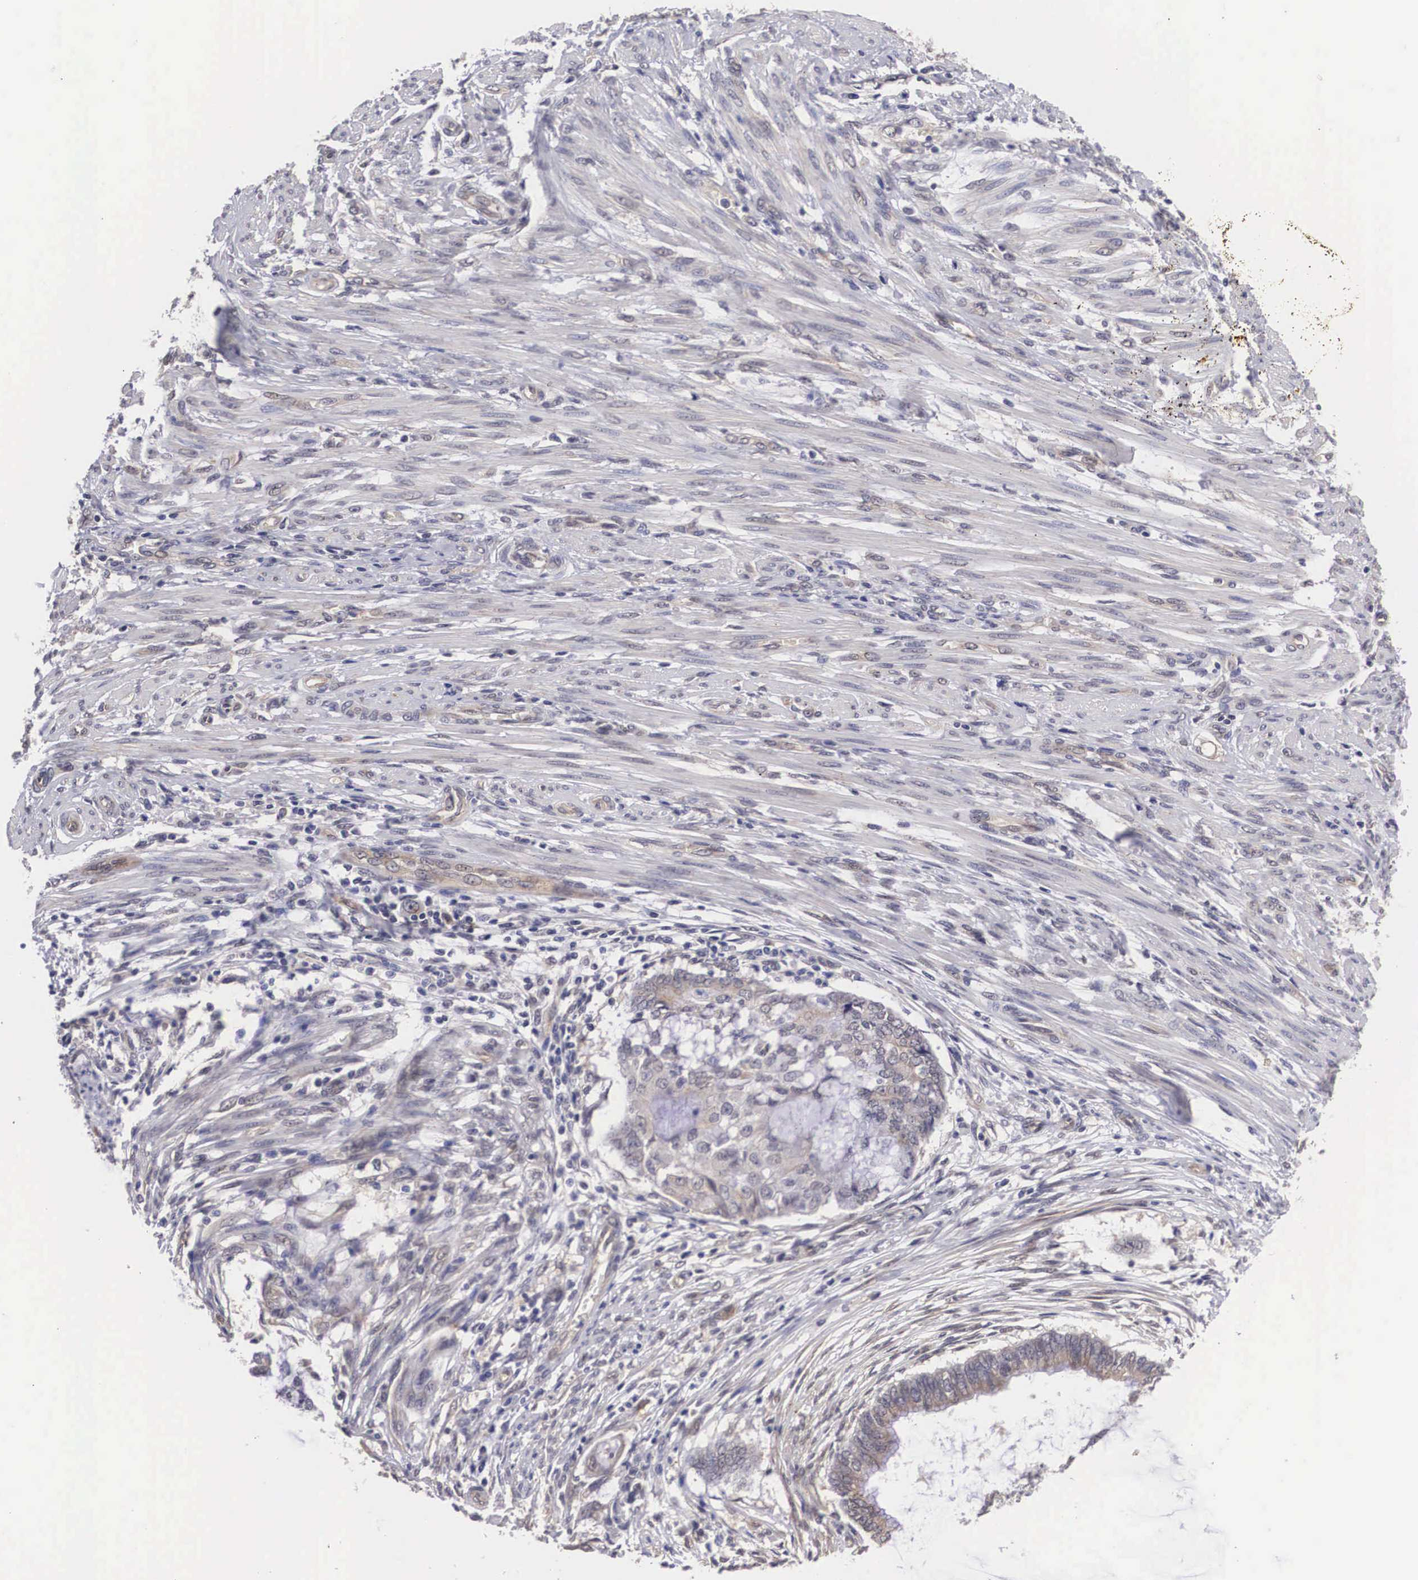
{"staining": {"intensity": "moderate", "quantity": "25%-75%", "location": "cytoplasmic/membranous"}, "tissue": "endometrial cancer", "cell_type": "Tumor cells", "image_type": "cancer", "snomed": [{"axis": "morphology", "description": "Adenocarcinoma, NOS"}, {"axis": "topography", "description": "Endometrium"}], "caption": "The micrograph displays a brown stain indicating the presence of a protein in the cytoplasmic/membranous of tumor cells in adenocarcinoma (endometrial). The staining was performed using DAB (3,3'-diaminobenzidine), with brown indicating positive protein expression. Nuclei are stained blue with hematoxylin.", "gene": "OTX2", "patient": {"sex": "female", "age": 63}}